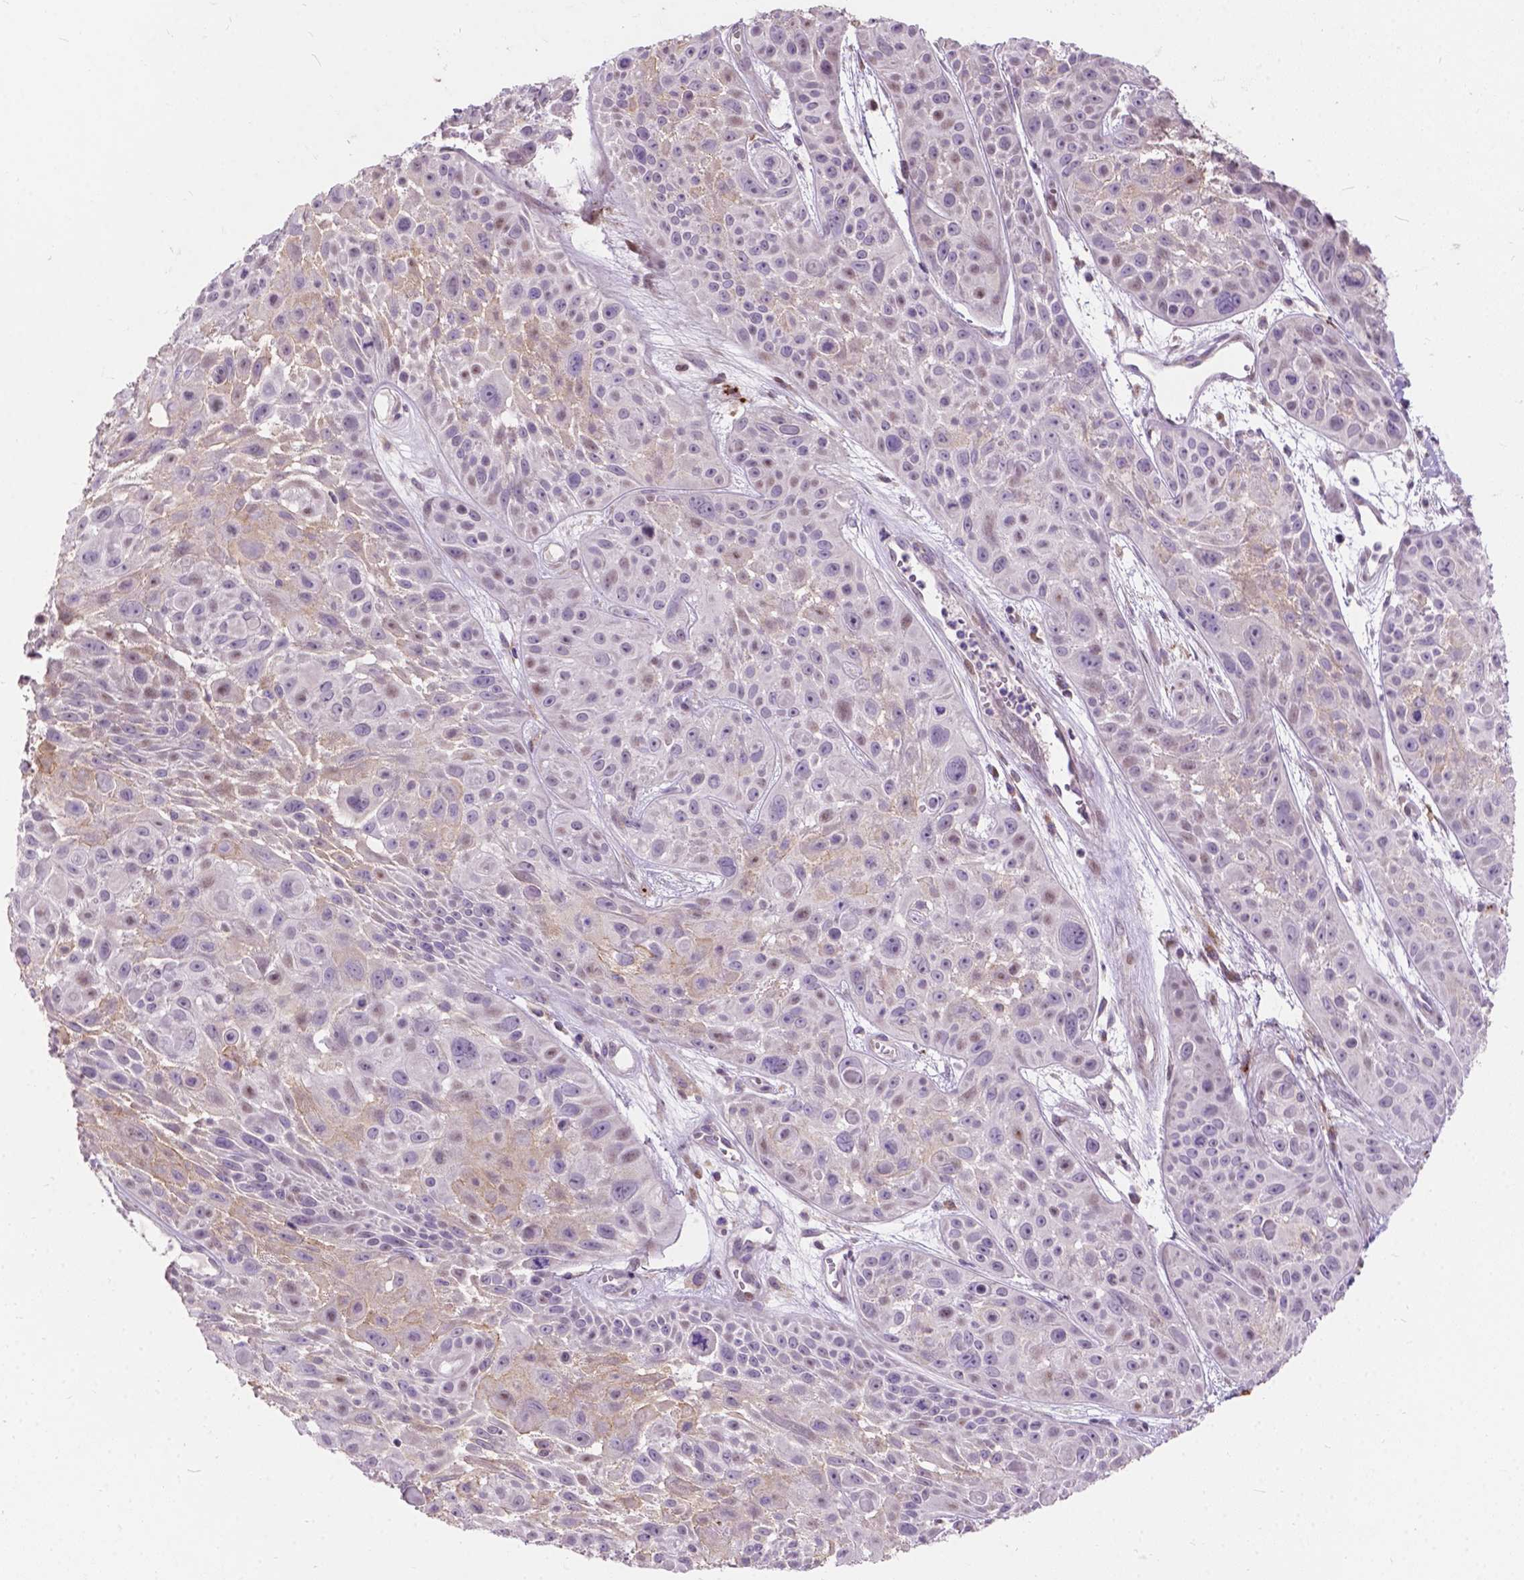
{"staining": {"intensity": "weak", "quantity": "<25%", "location": "cytoplasmic/membranous"}, "tissue": "skin cancer", "cell_type": "Tumor cells", "image_type": "cancer", "snomed": [{"axis": "morphology", "description": "Squamous cell carcinoma, NOS"}, {"axis": "topography", "description": "Skin"}, {"axis": "topography", "description": "Anal"}], "caption": "This is an immunohistochemistry (IHC) micrograph of human skin cancer. There is no expression in tumor cells.", "gene": "MYH14", "patient": {"sex": "female", "age": 75}}